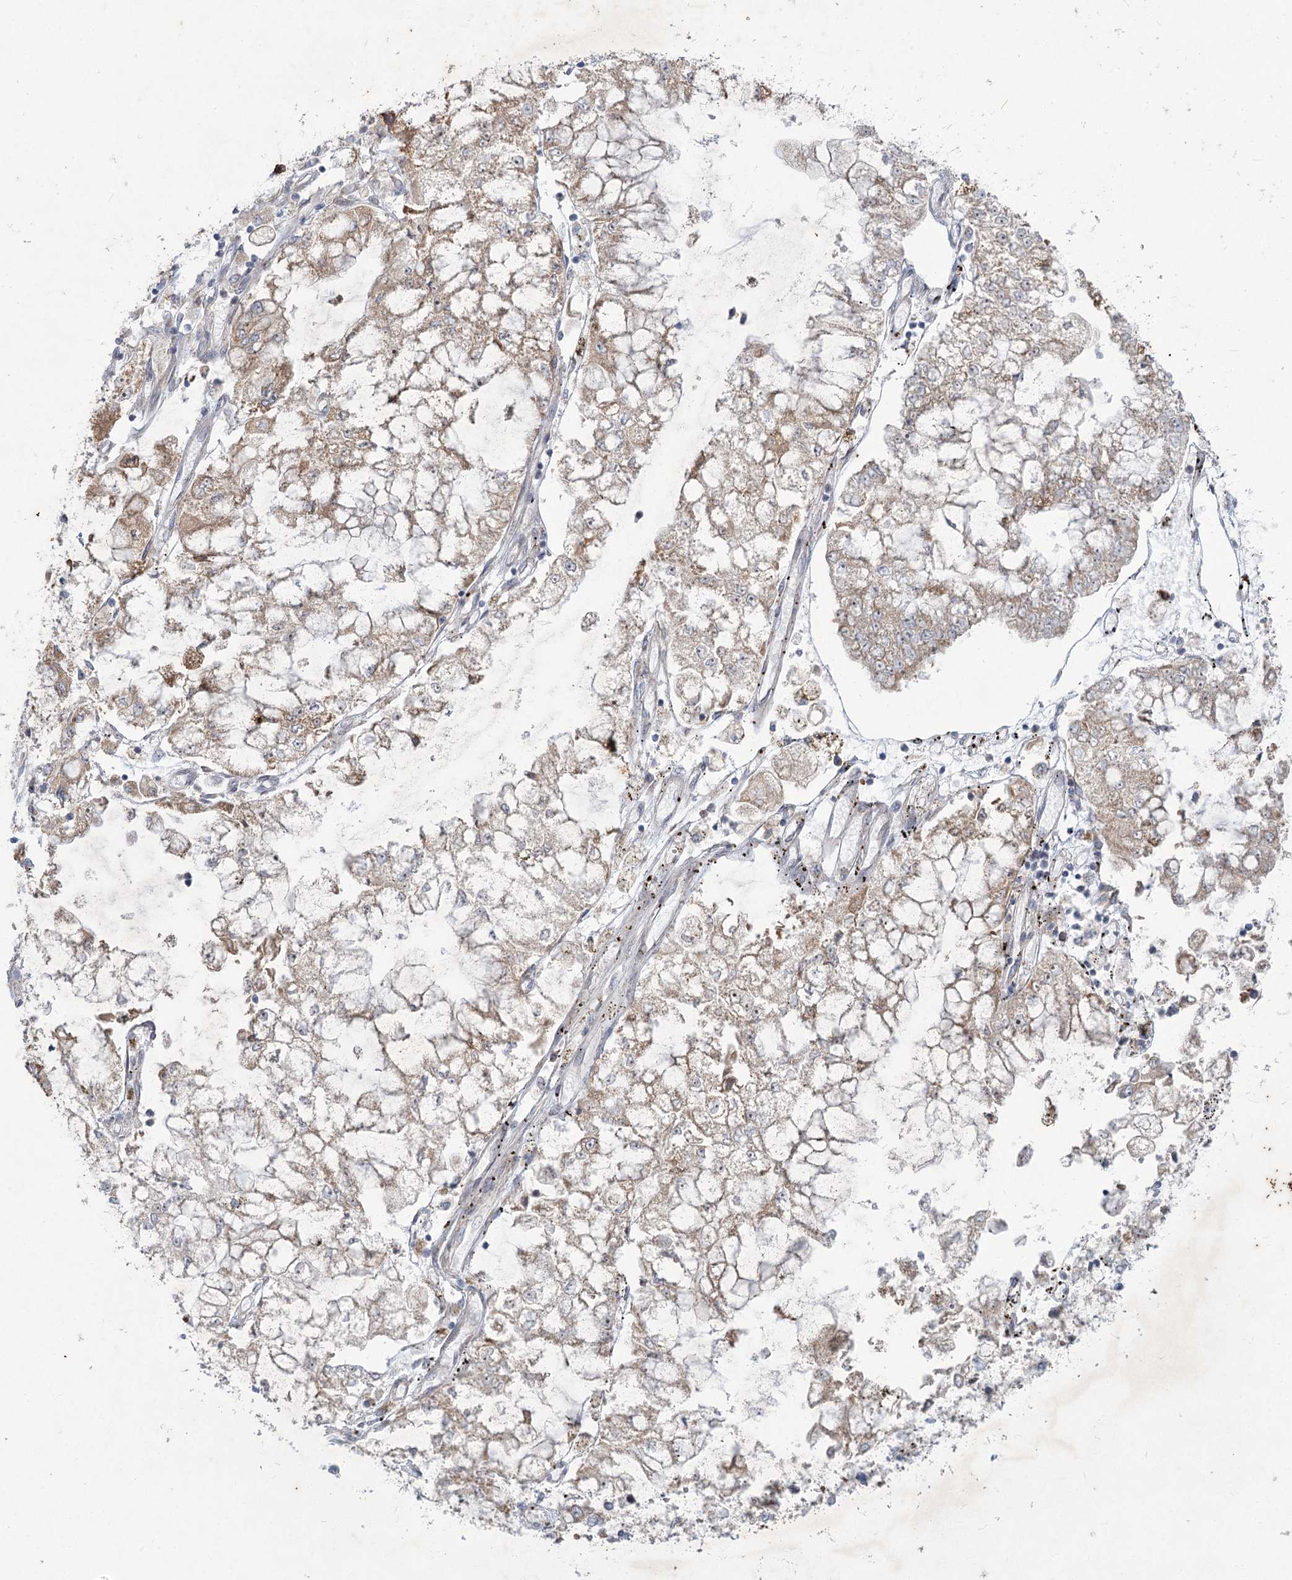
{"staining": {"intensity": "weak", "quantity": "25%-75%", "location": "cytoplasmic/membranous"}, "tissue": "stomach cancer", "cell_type": "Tumor cells", "image_type": "cancer", "snomed": [{"axis": "morphology", "description": "Adenocarcinoma, NOS"}, {"axis": "topography", "description": "Stomach"}], "caption": "Human stomach adenocarcinoma stained with a brown dye reveals weak cytoplasmic/membranous positive expression in approximately 25%-75% of tumor cells.", "gene": "PLA2G12A", "patient": {"sex": "male", "age": 76}}